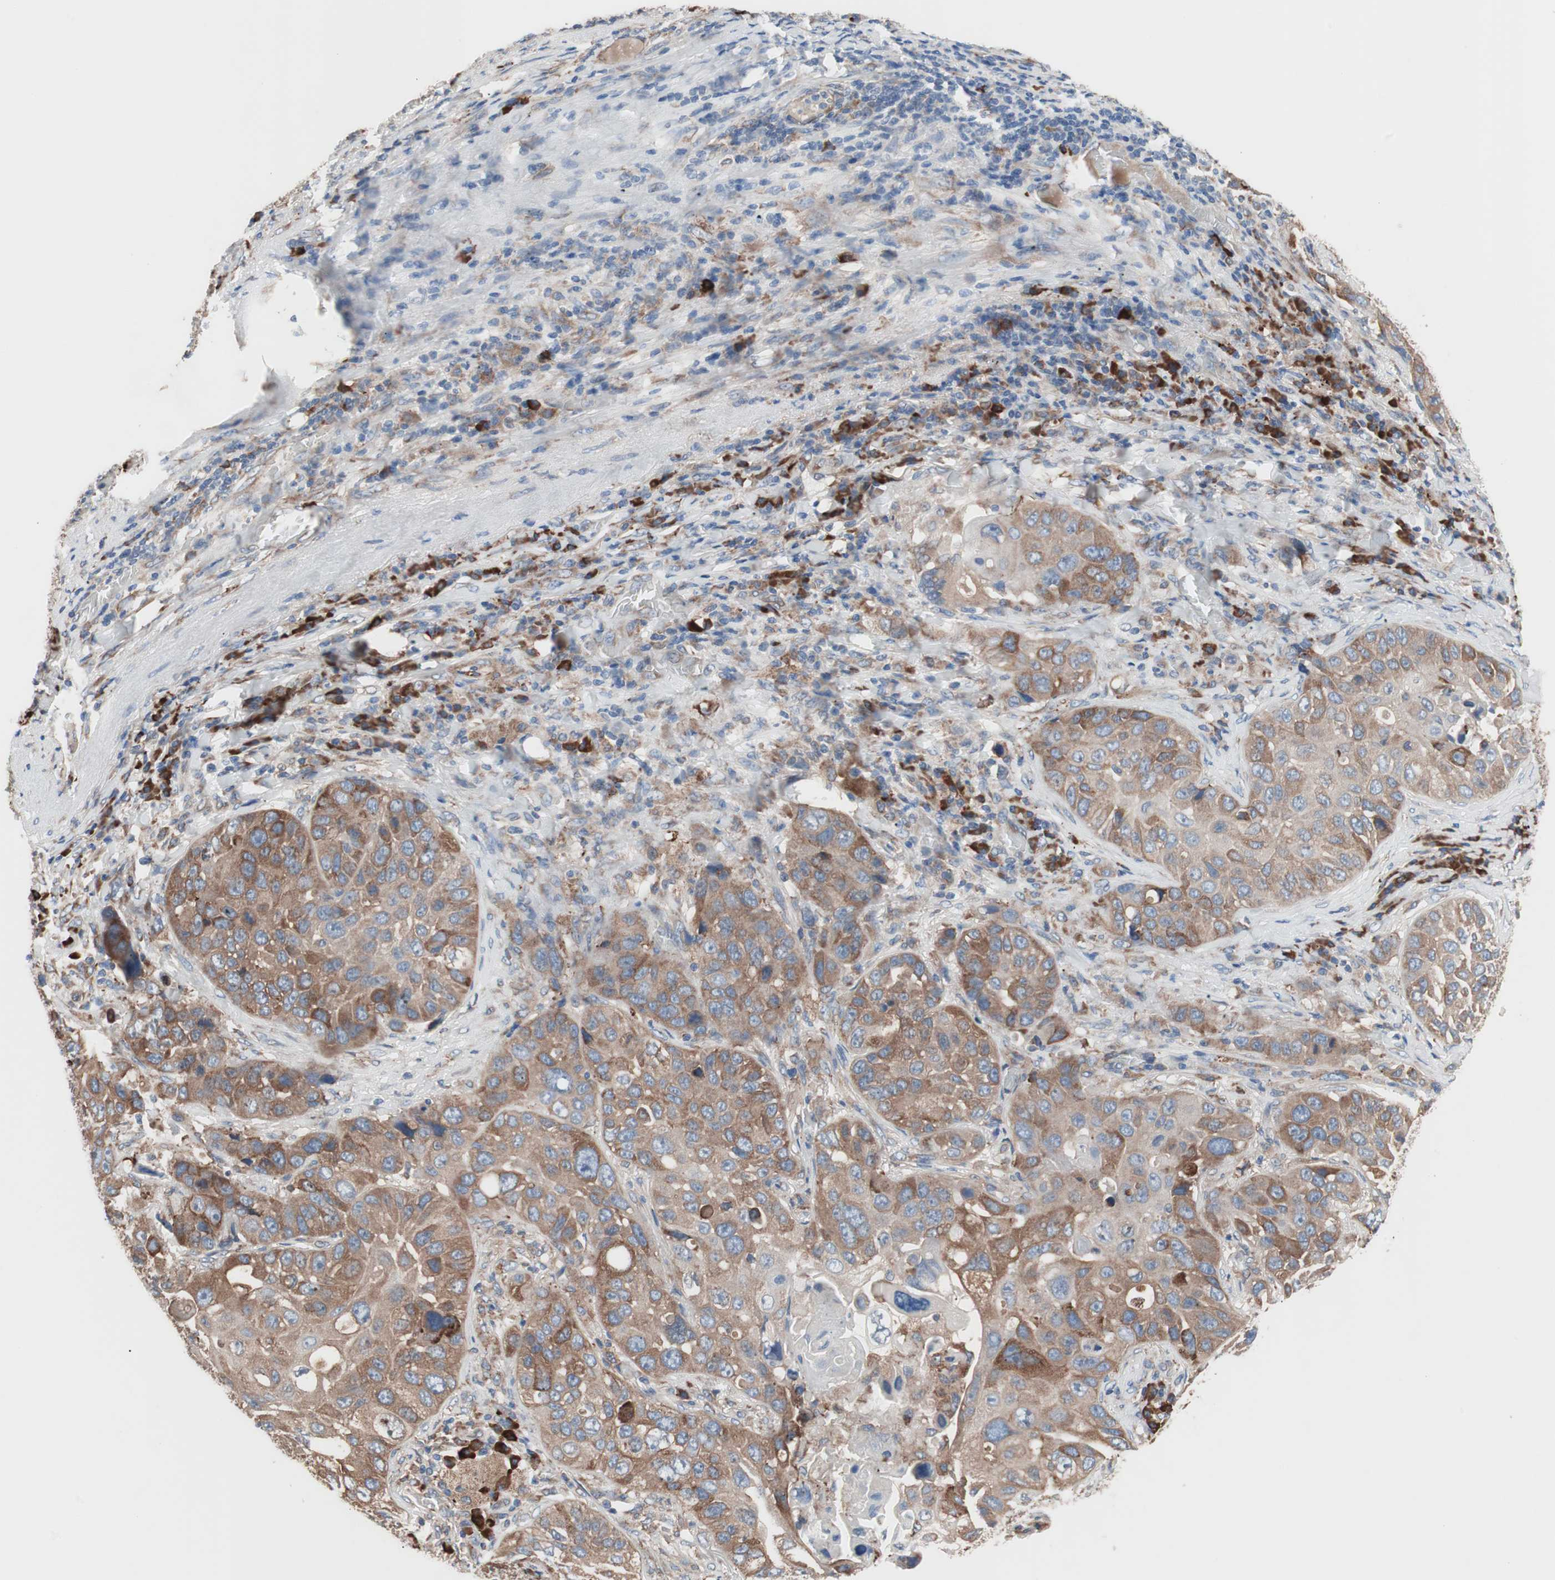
{"staining": {"intensity": "strong", "quantity": ">75%", "location": "cytoplasmic/membranous"}, "tissue": "lung cancer", "cell_type": "Tumor cells", "image_type": "cancer", "snomed": [{"axis": "morphology", "description": "Squamous cell carcinoma, NOS"}, {"axis": "topography", "description": "Lung"}], "caption": "High-power microscopy captured an immunohistochemistry (IHC) photomicrograph of lung cancer, revealing strong cytoplasmic/membranous positivity in approximately >75% of tumor cells.", "gene": "SLC27A4", "patient": {"sex": "male", "age": 57}}